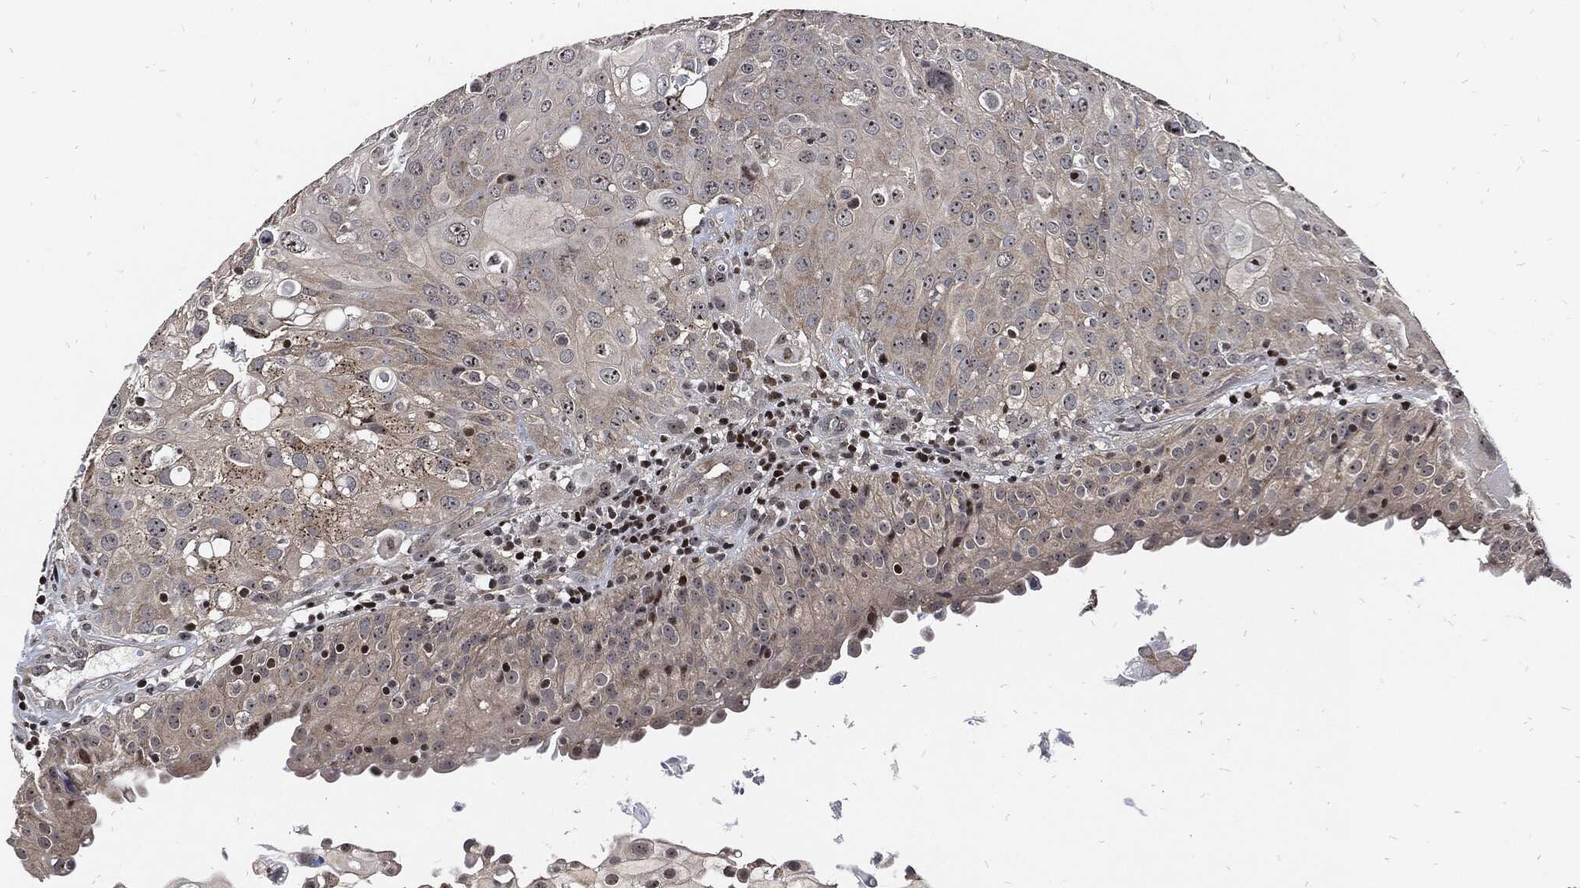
{"staining": {"intensity": "negative", "quantity": "none", "location": "none"}, "tissue": "urothelial cancer", "cell_type": "Tumor cells", "image_type": "cancer", "snomed": [{"axis": "morphology", "description": "Urothelial carcinoma, High grade"}, {"axis": "topography", "description": "Urinary bladder"}], "caption": "Tumor cells are negative for protein expression in human urothelial carcinoma (high-grade).", "gene": "ZNF775", "patient": {"sex": "female", "age": 79}}